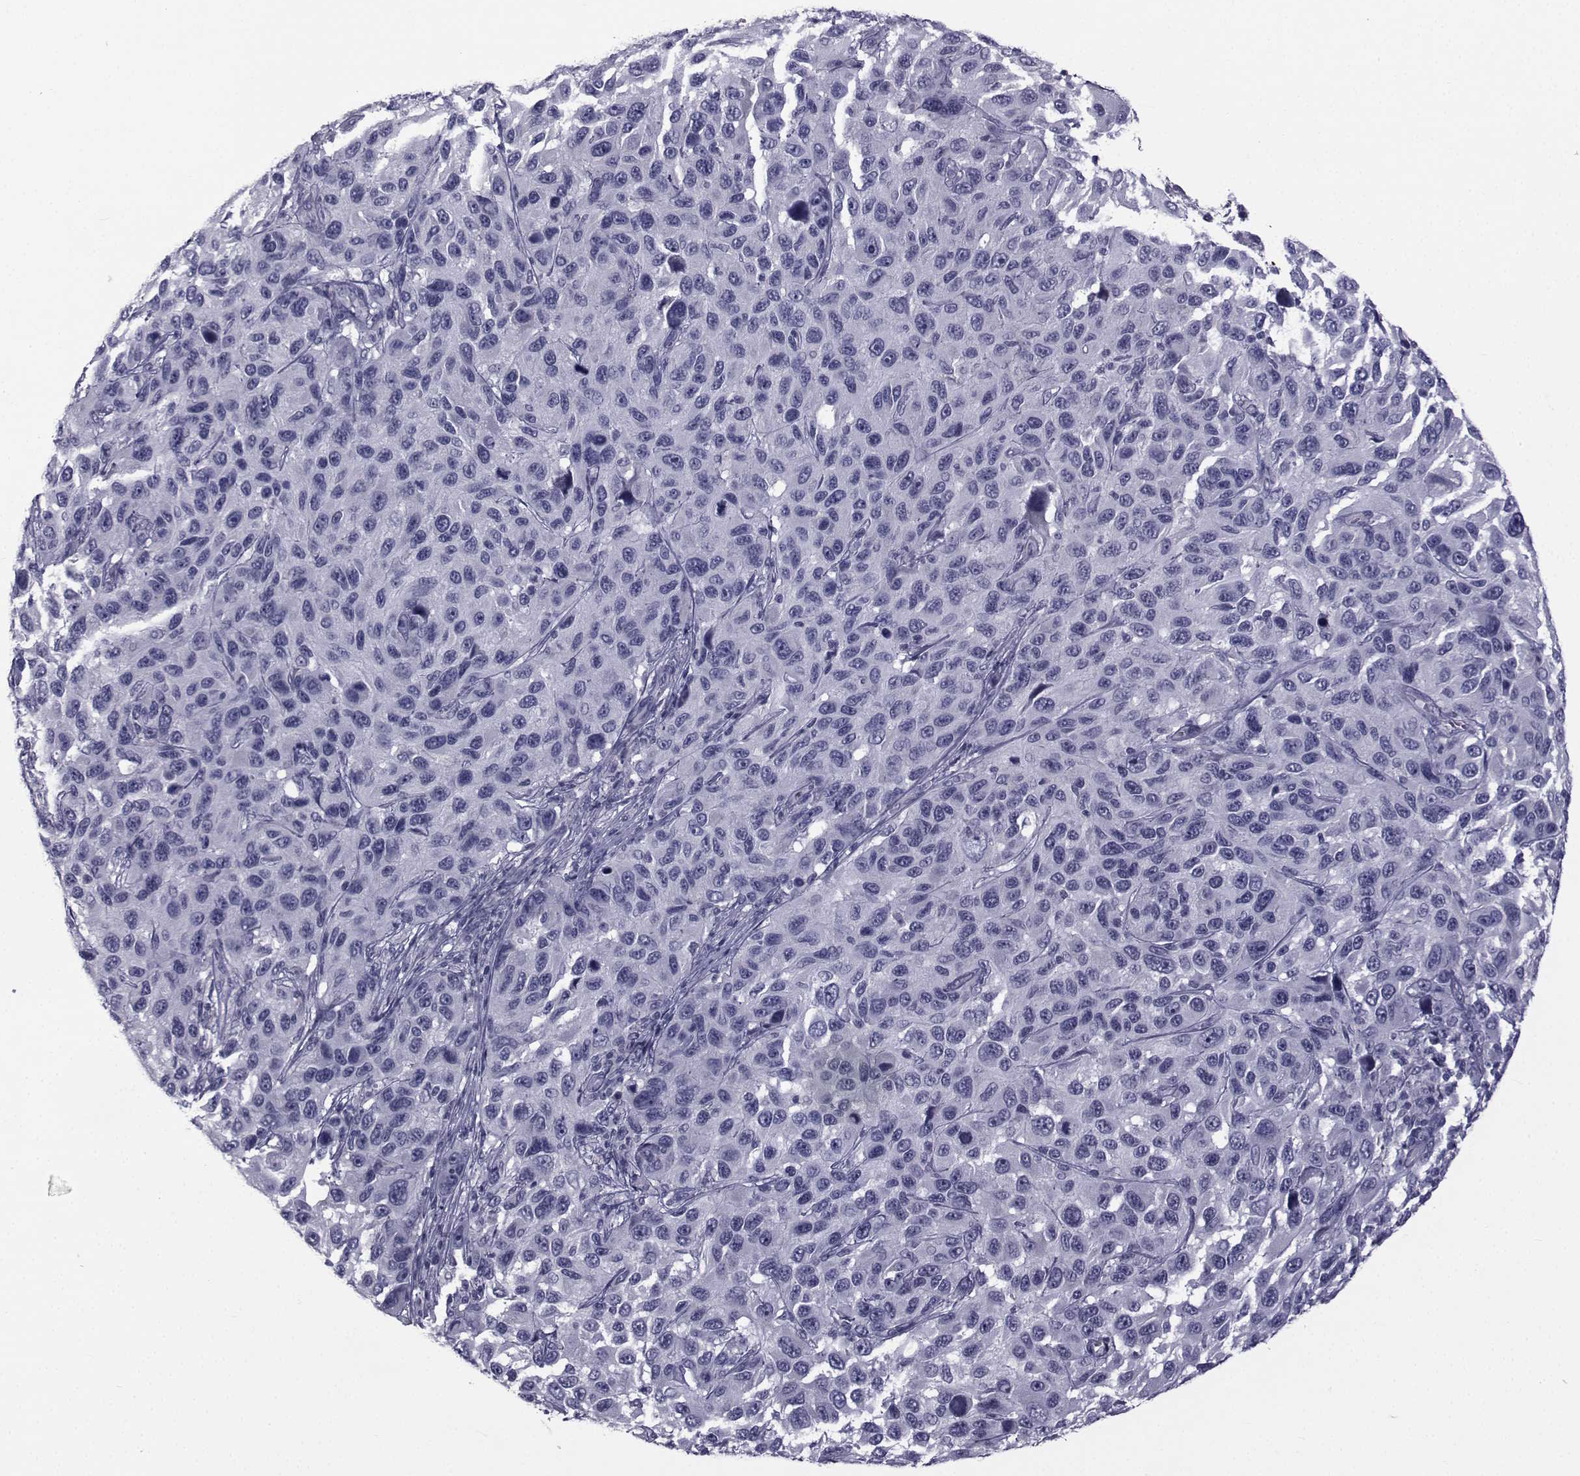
{"staining": {"intensity": "negative", "quantity": "none", "location": "none"}, "tissue": "melanoma", "cell_type": "Tumor cells", "image_type": "cancer", "snomed": [{"axis": "morphology", "description": "Malignant melanoma, NOS"}, {"axis": "topography", "description": "Skin"}], "caption": "Immunohistochemistry (IHC) of malignant melanoma exhibits no positivity in tumor cells.", "gene": "FDXR", "patient": {"sex": "male", "age": 53}}